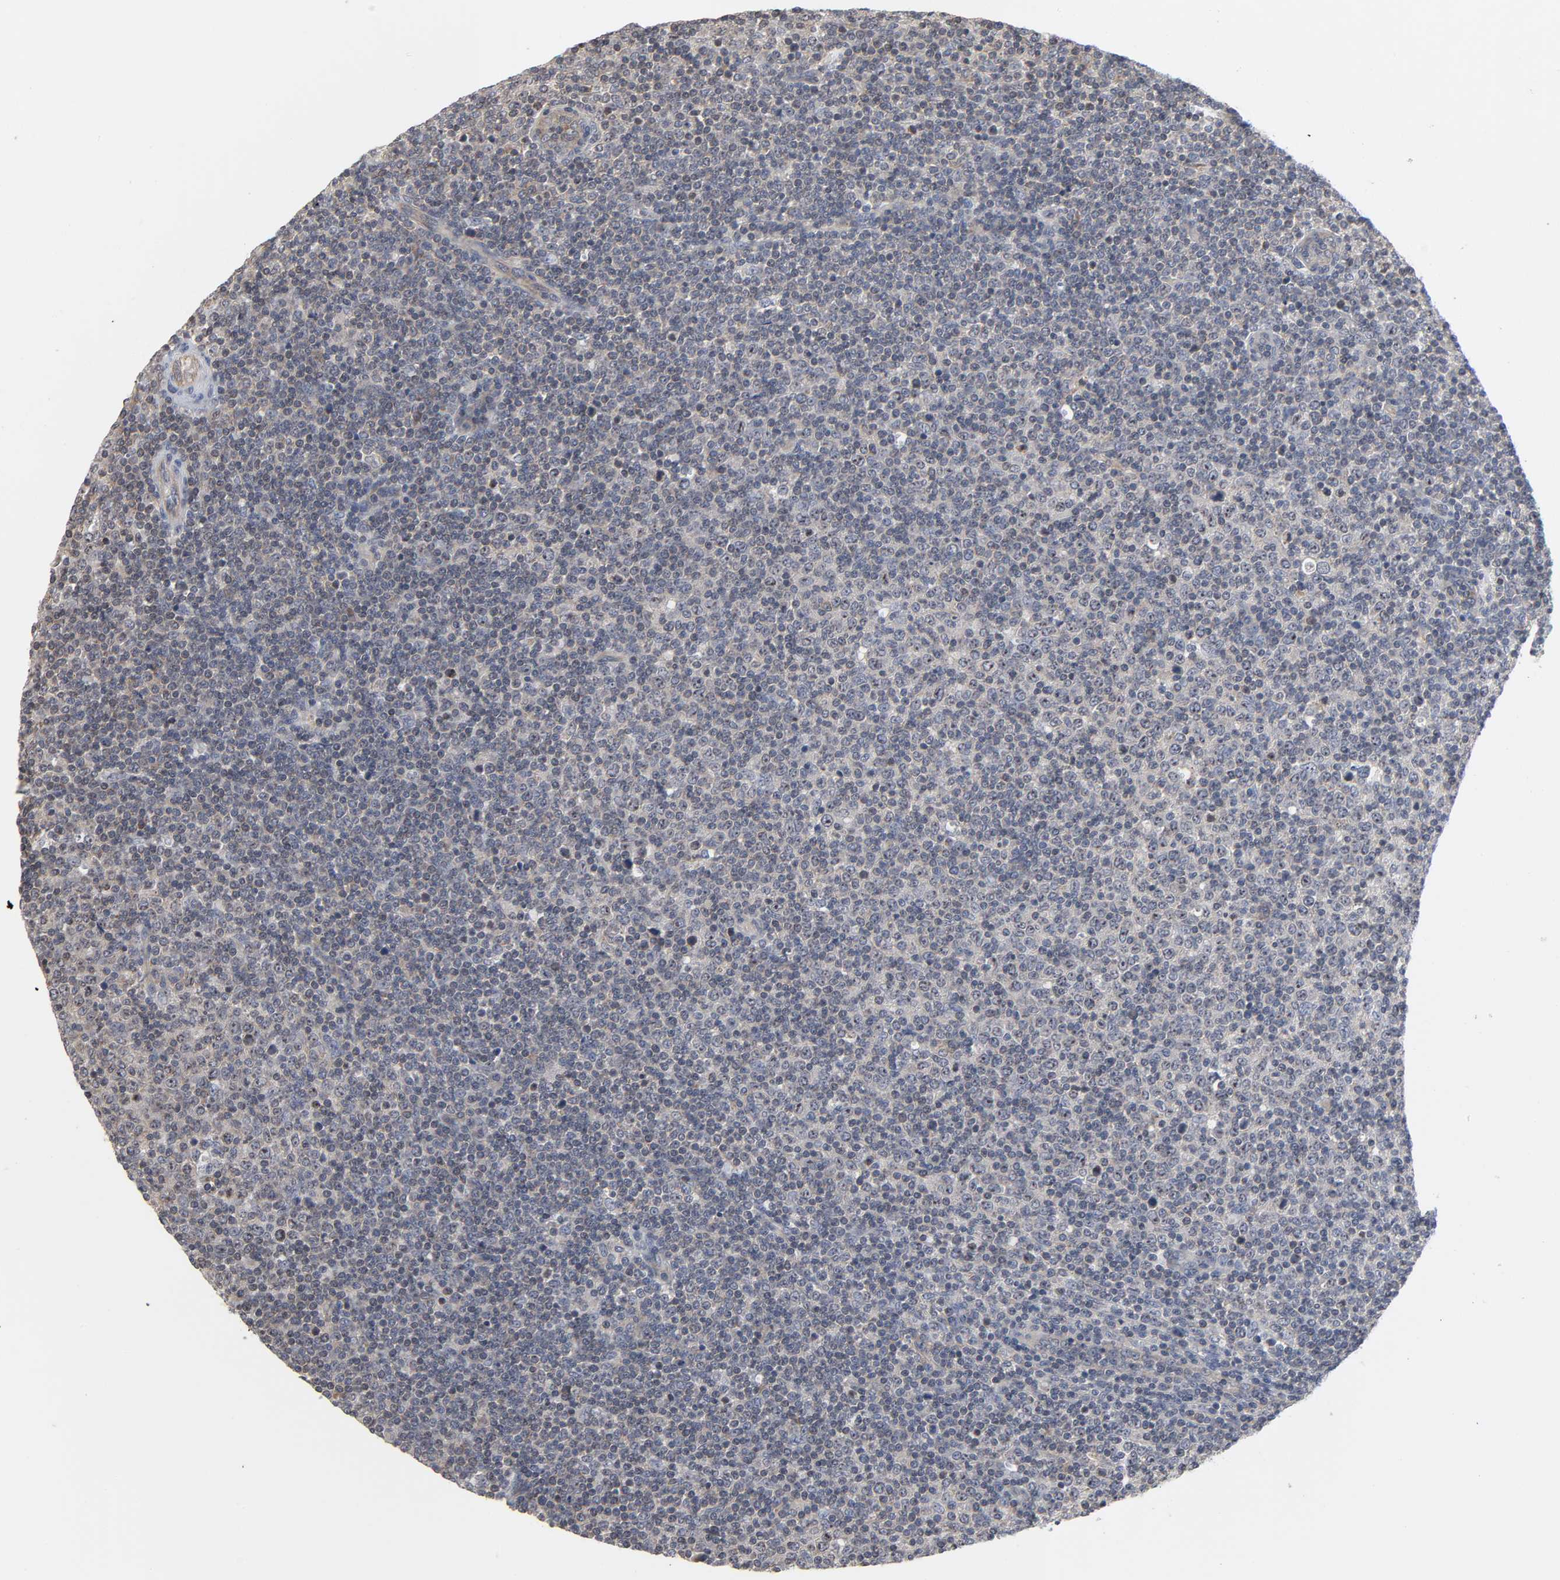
{"staining": {"intensity": "weak", "quantity": "<25%", "location": "cytoplasmic/membranous"}, "tissue": "lymphoma", "cell_type": "Tumor cells", "image_type": "cancer", "snomed": [{"axis": "morphology", "description": "Malignant lymphoma, non-Hodgkin's type, Low grade"}, {"axis": "topography", "description": "Lymph node"}], "caption": "The immunohistochemistry photomicrograph has no significant staining in tumor cells of low-grade malignant lymphoma, non-Hodgkin's type tissue.", "gene": "DDX10", "patient": {"sex": "male", "age": 70}}